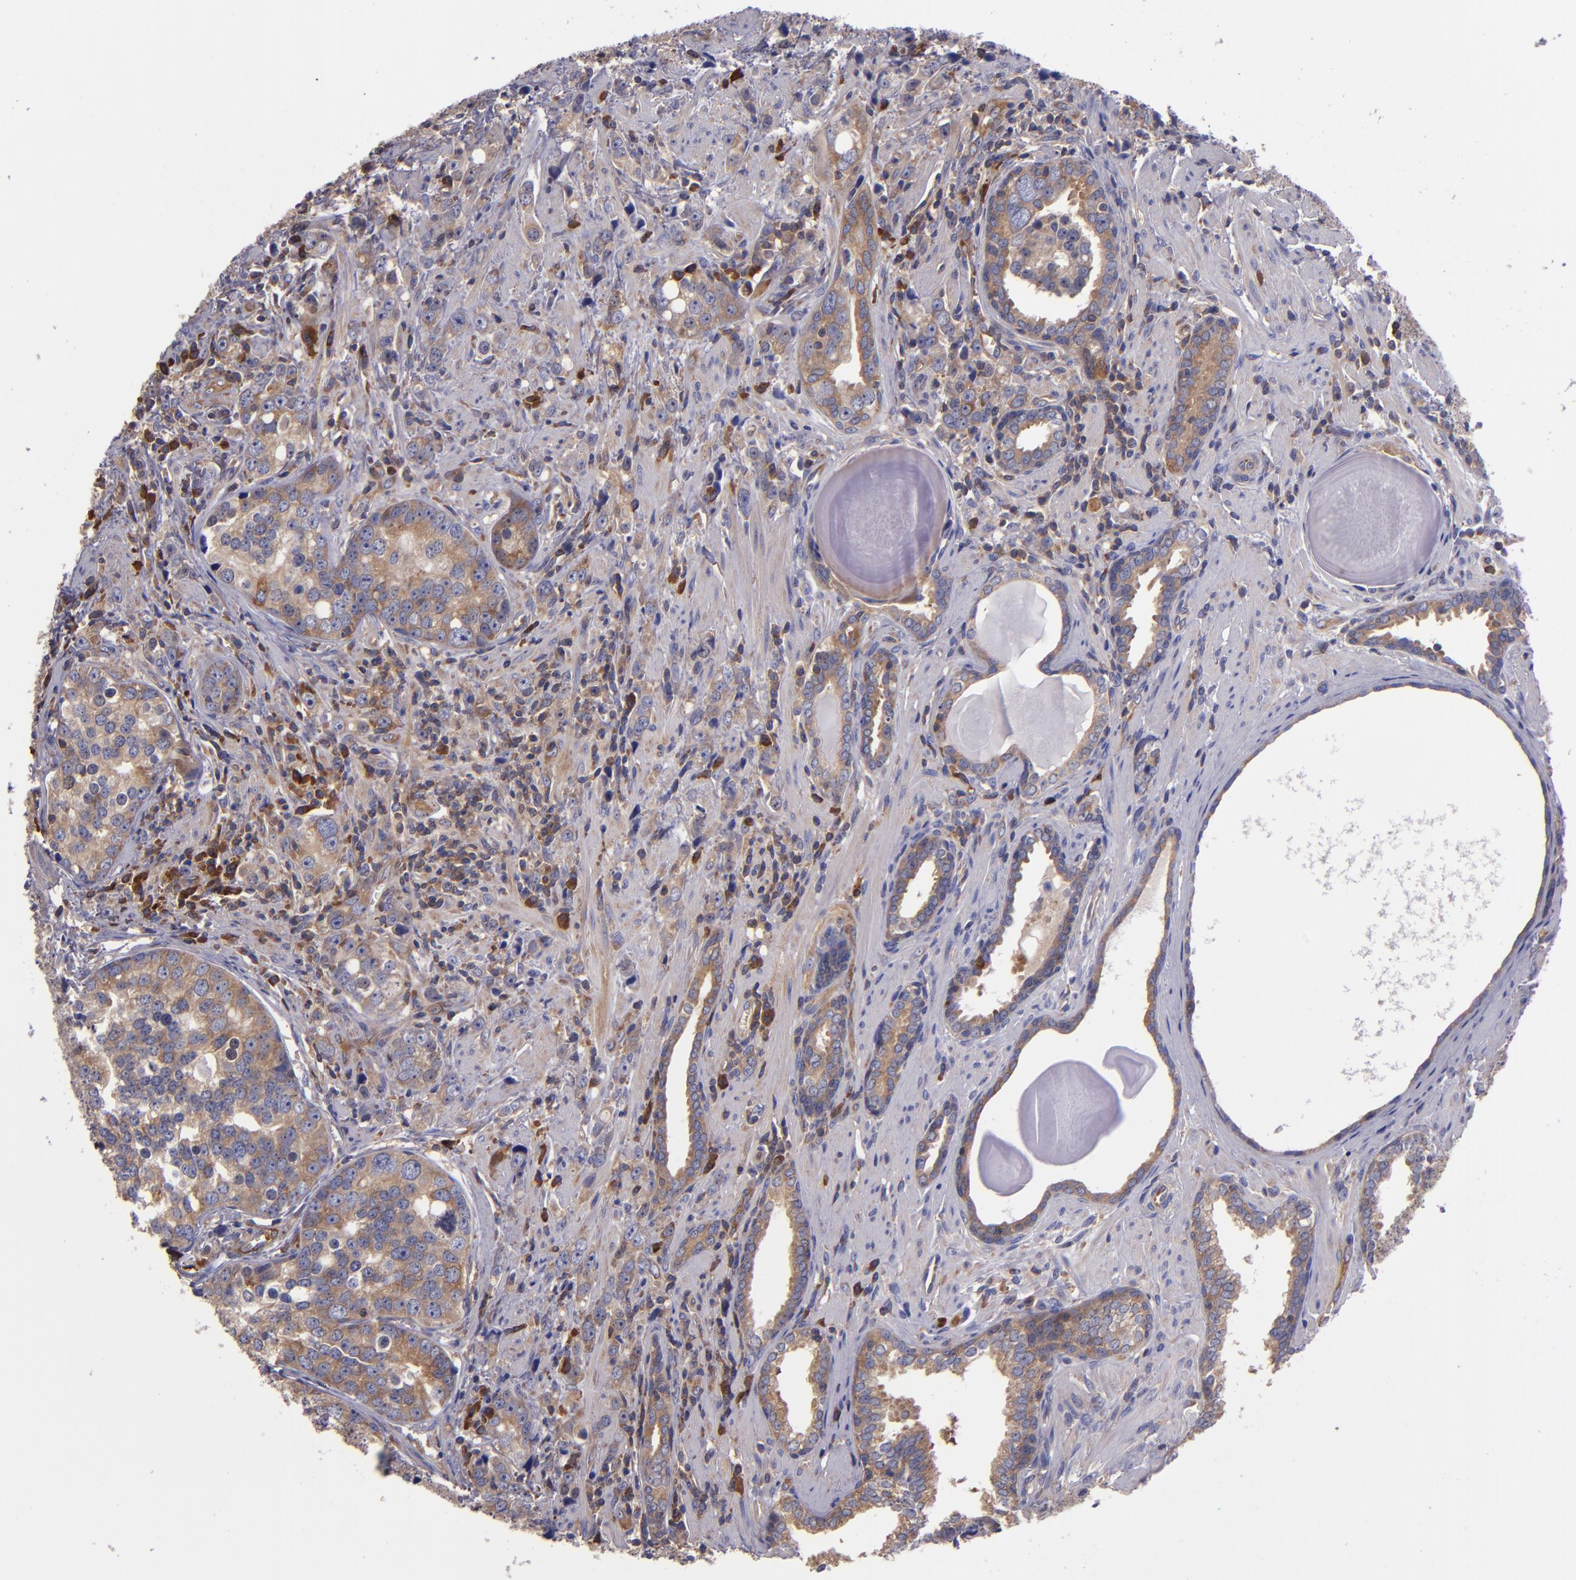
{"staining": {"intensity": "moderate", "quantity": ">75%", "location": "cytoplasmic/membranous"}, "tissue": "prostate cancer", "cell_type": "Tumor cells", "image_type": "cancer", "snomed": [{"axis": "morphology", "description": "Adenocarcinoma, High grade"}, {"axis": "topography", "description": "Prostate"}], "caption": "Protein expression analysis of high-grade adenocarcinoma (prostate) reveals moderate cytoplasmic/membranous staining in approximately >75% of tumor cells.", "gene": "CARS1", "patient": {"sex": "male", "age": 71}}